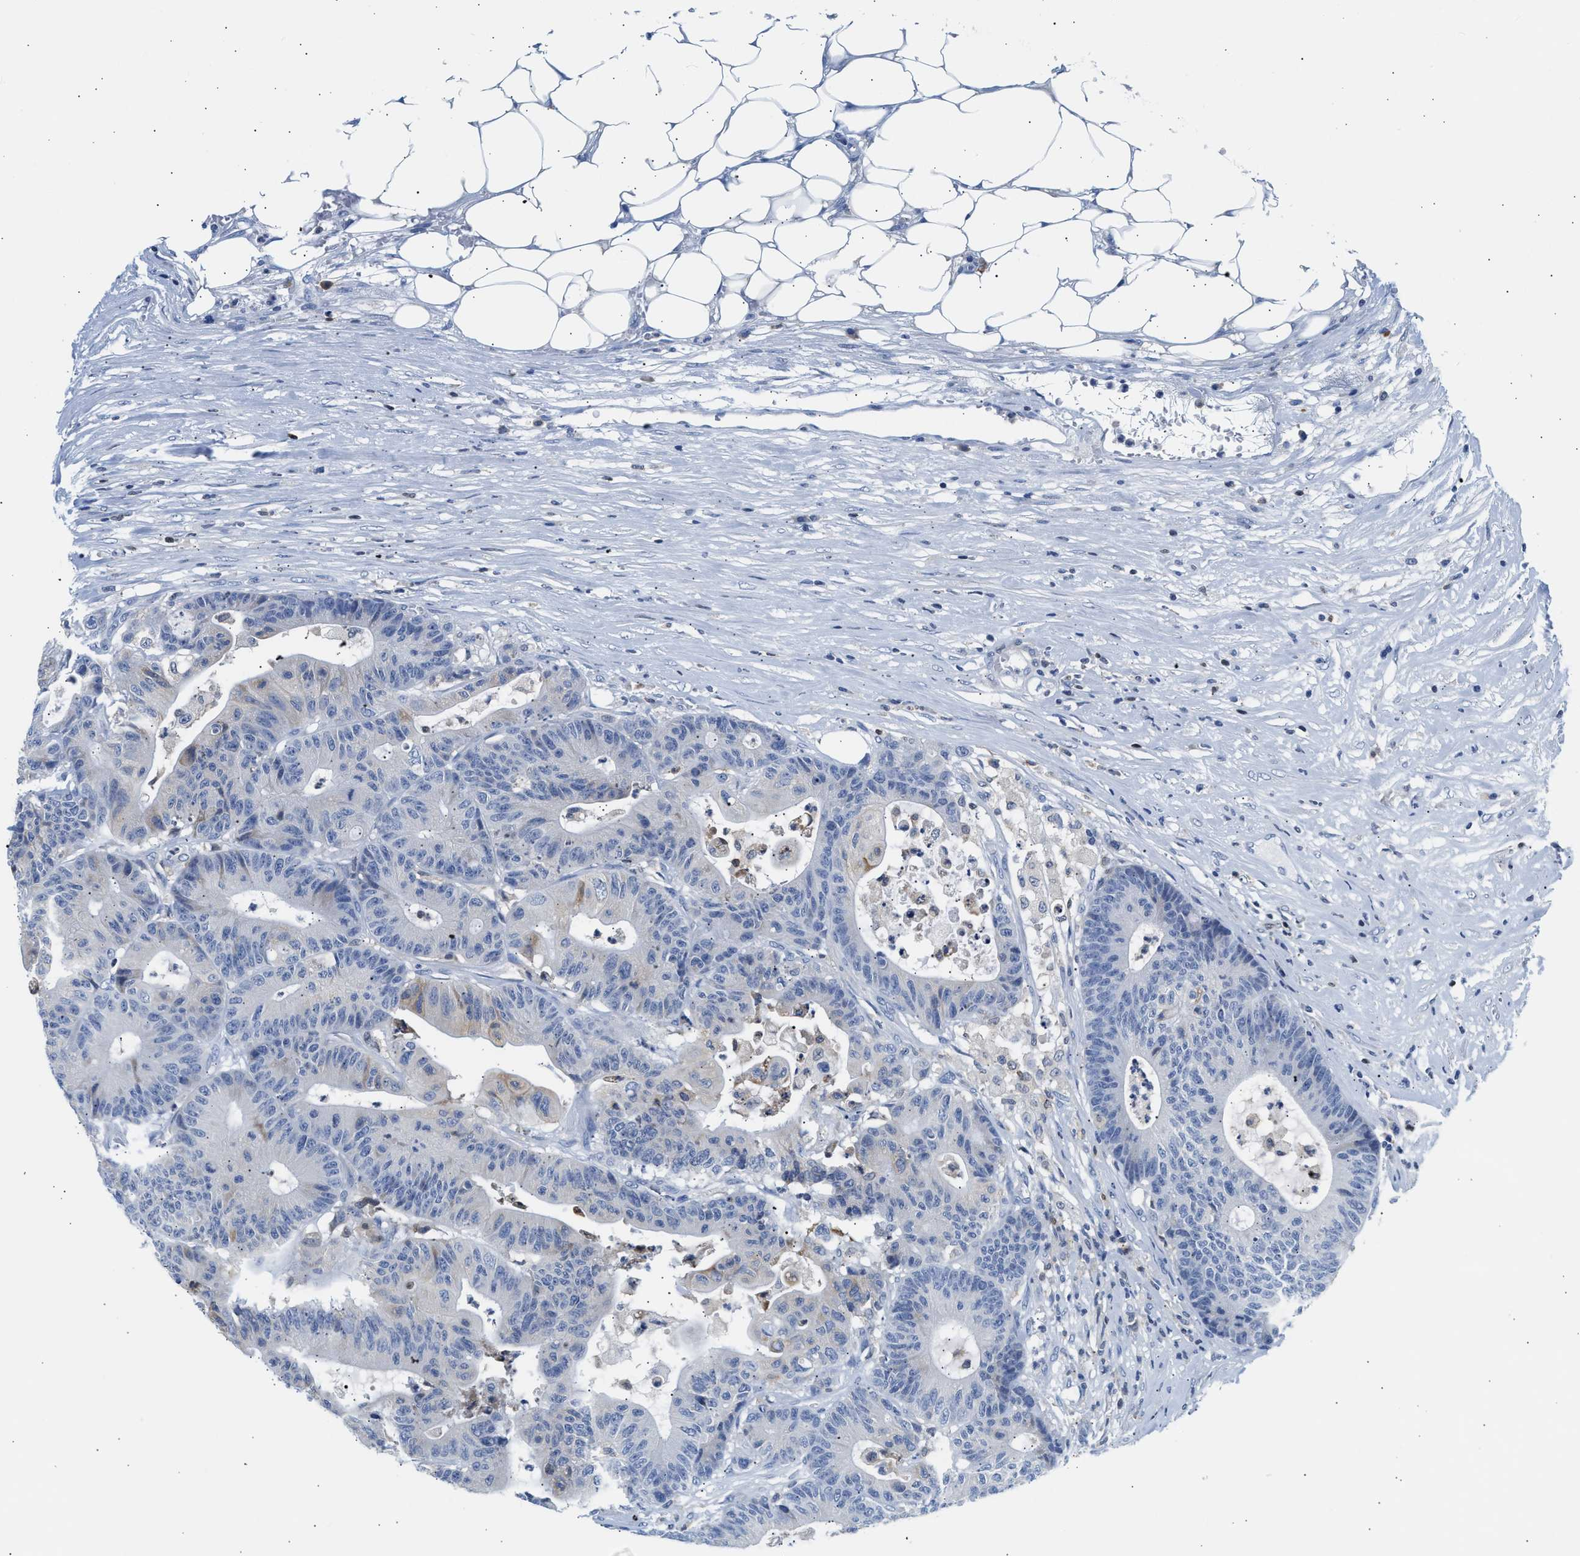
{"staining": {"intensity": "weak", "quantity": "<25%", "location": "cytoplasmic/membranous"}, "tissue": "colorectal cancer", "cell_type": "Tumor cells", "image_type": "cancer", "snomed": [{"axis": "morphology", "description": "Adenocarcinoma, NOS"}, {"axis": "topography", "description": "Colon"}], "caption": "Immunohistochemical staining of human colorectal cancer (adenocarcinoma) demonstrates no significant staining in tumor cells.", "gene": "SLIT2", "patient": {"sex": "female", "age": 84}}